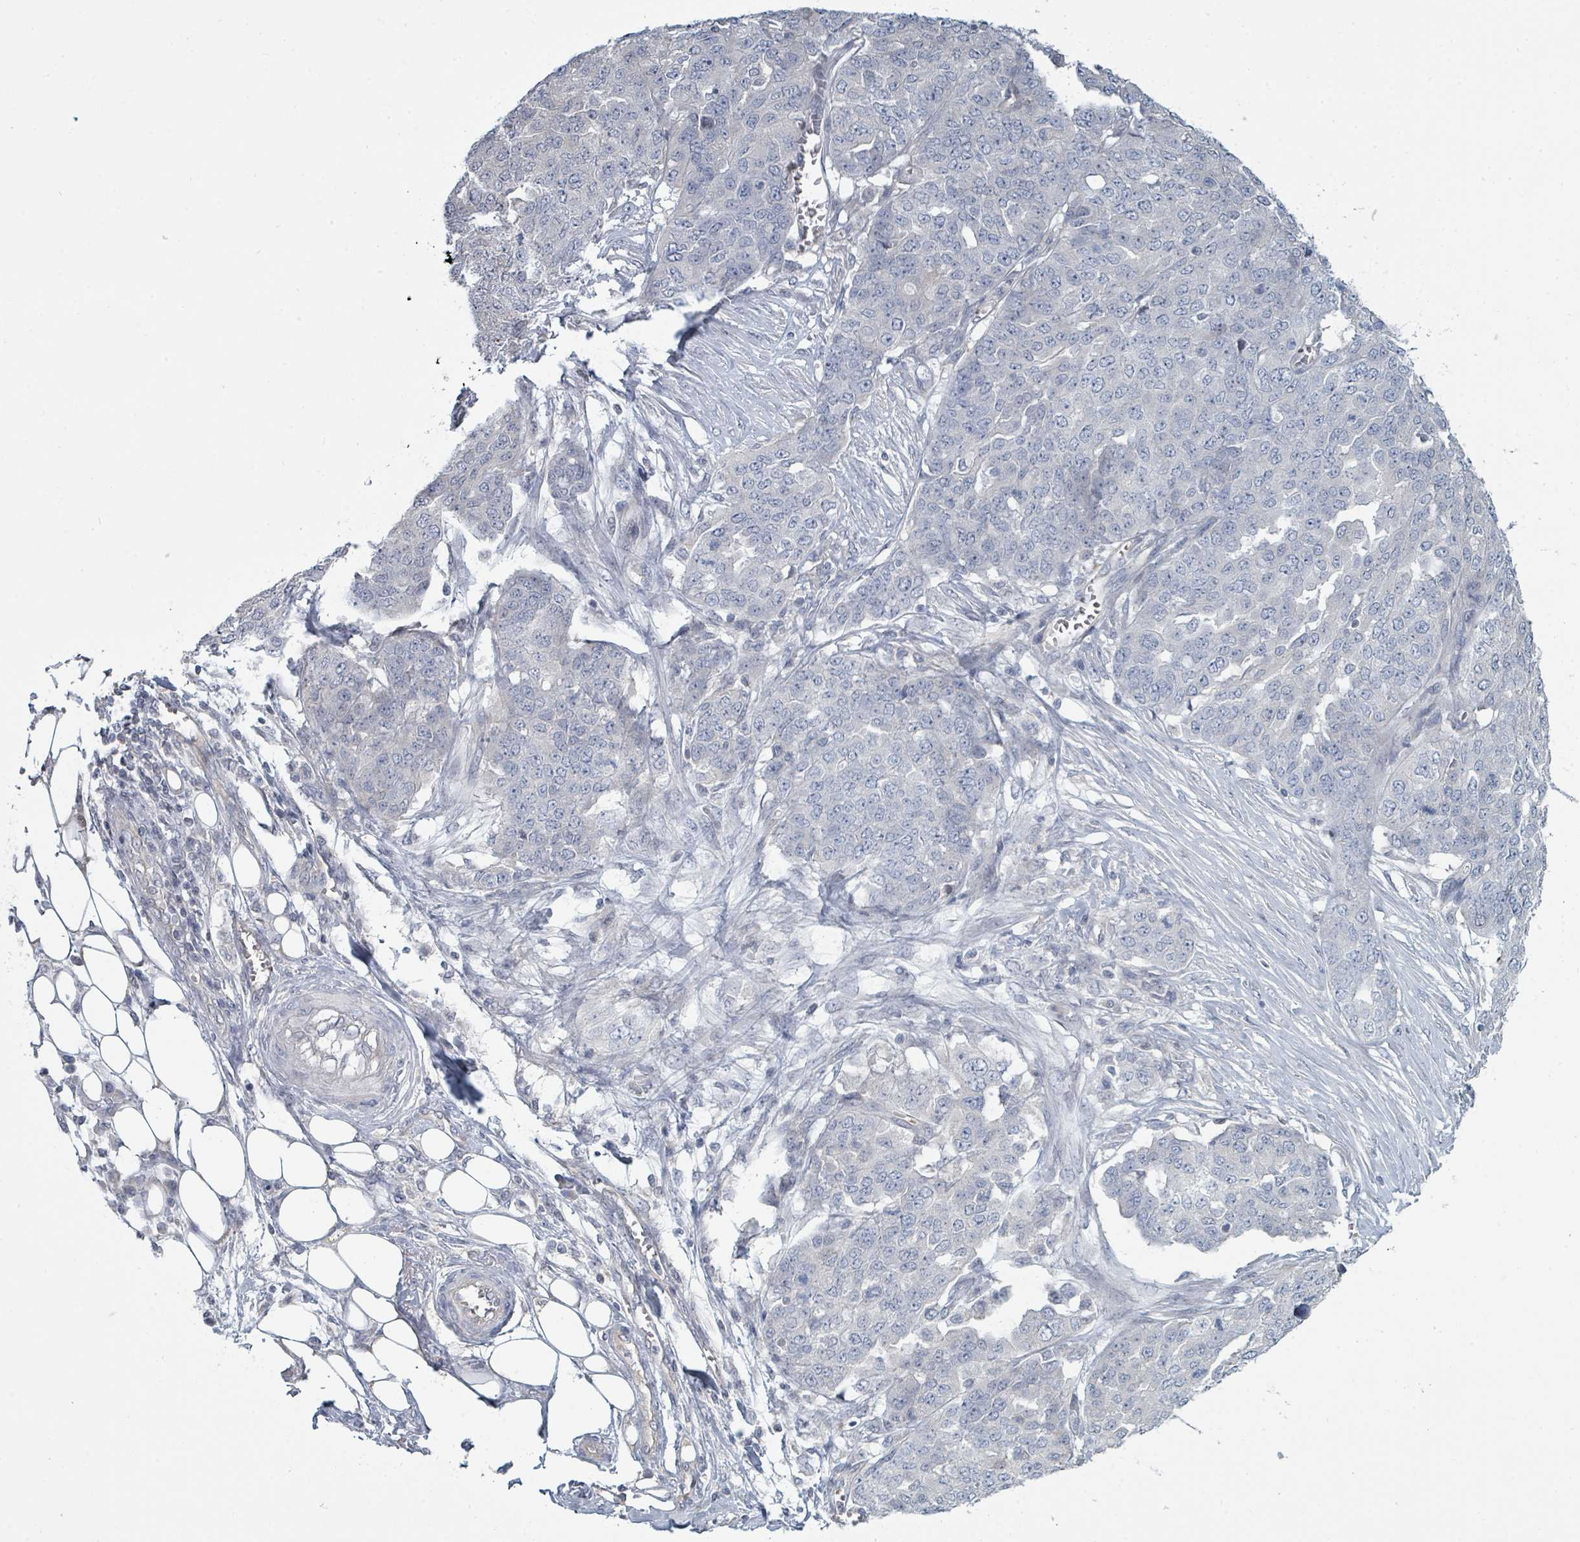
{"staining": {"intensity": "negative", "quantity": "none", "location": "none"}, "tissue": "ovarian cancer", "cell_type": "Tumor cells", "image_type": "cancer", "snomed": [{"axis": "morphology", "description": "Cystadenocarcinoma, serous, NOS"}, {"axis": "topography", "description": "Soft tissue"}, {"axis": "topography", "description": "Ovary"}], "caption": "Histopathology image shows no protein positivity in tumor cells of ovarian serous cystadenocarcinoma tissue.", "gene": "SLC25A45", "patient": {"sex": "female", "age": 57}}